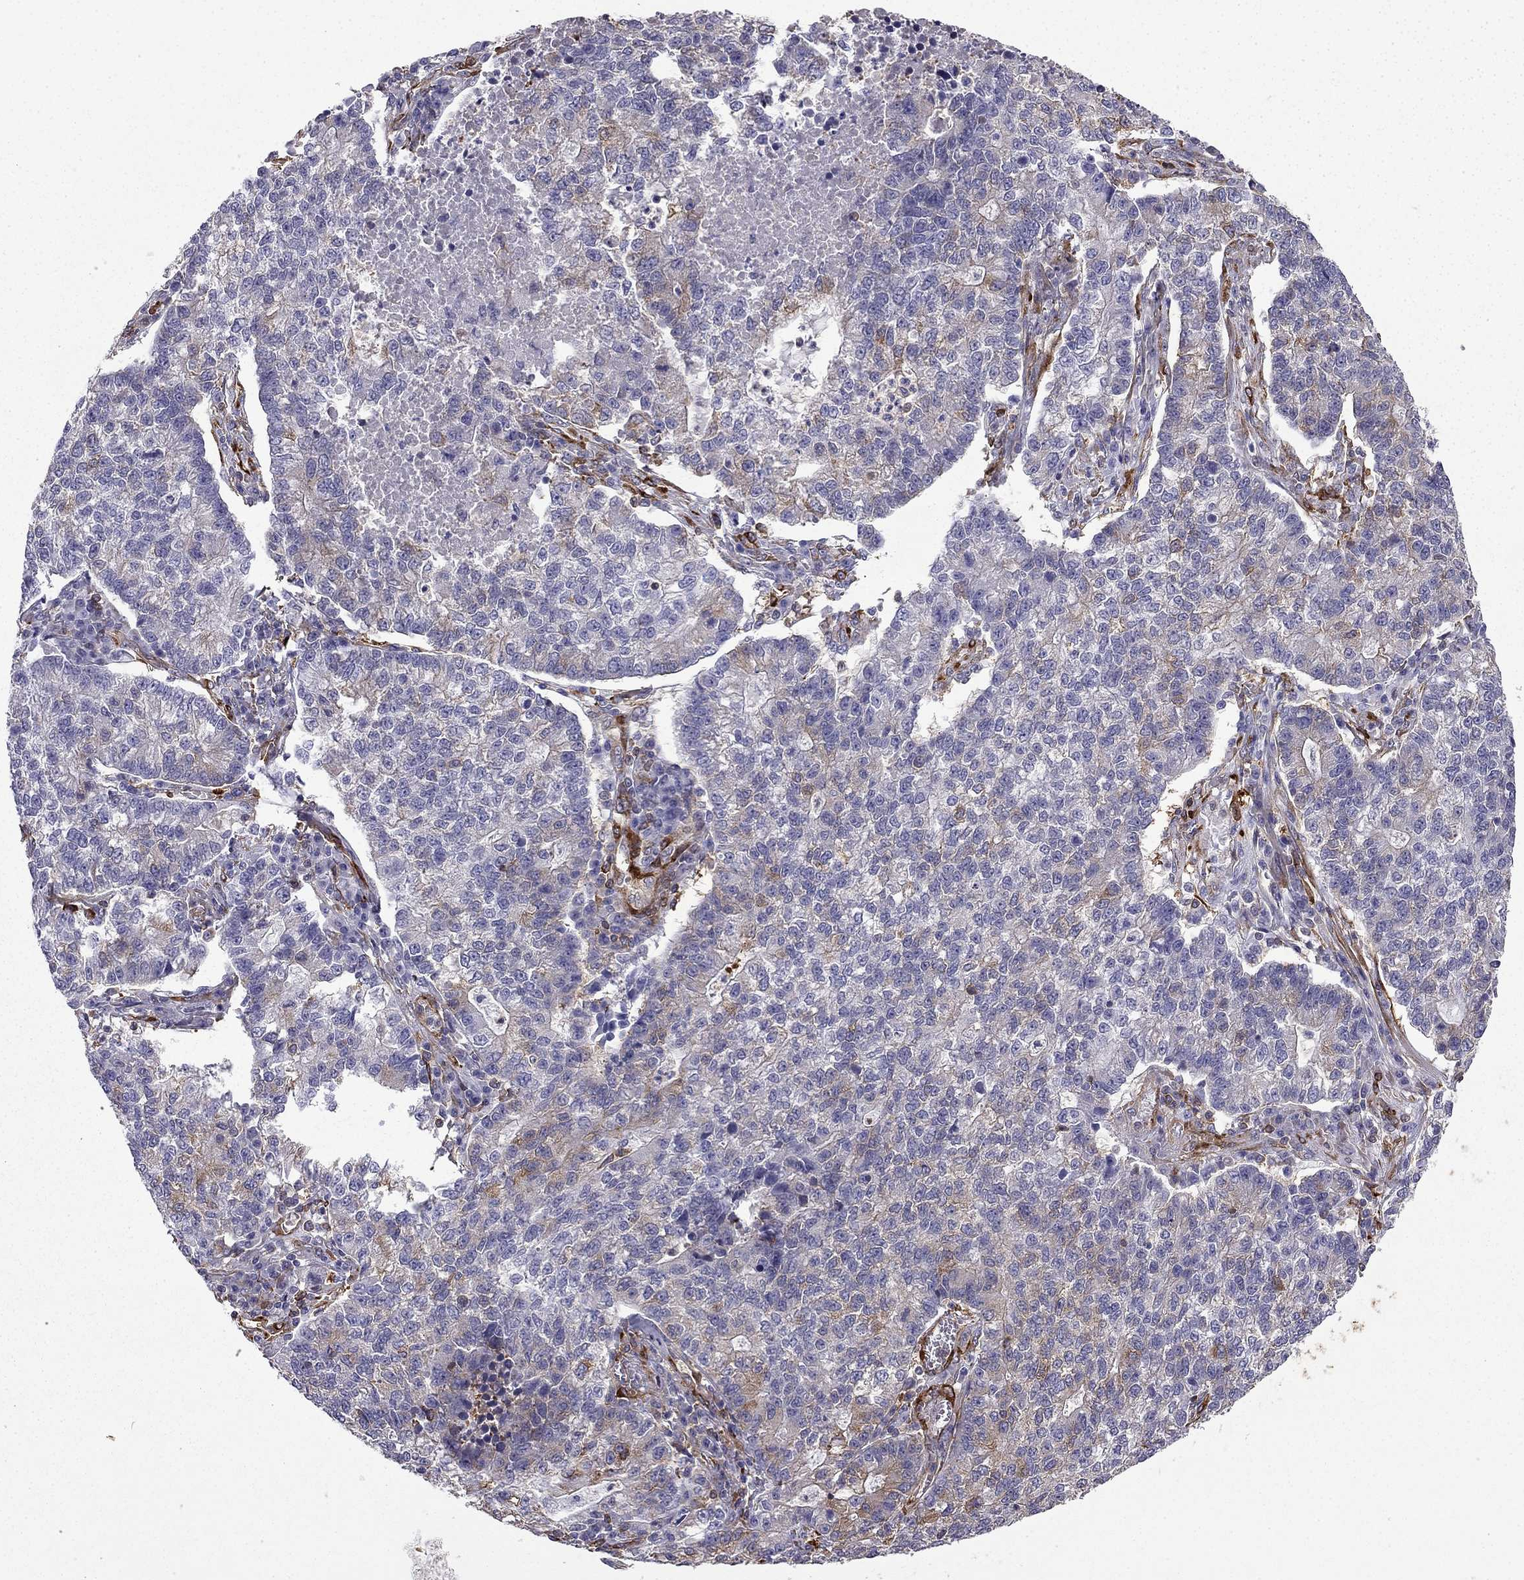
{"staining": {"intensity": "moderate", "quantity": ">75%", "location": "cytoplasmic/membranous"}, "tissue": "lung cancer", "cell_type": "Tumor cells", "image_type": "cancer", "snomed": [{"axis": "morphology", "description": "Adenocarcinoma, NOS"}, {"axis": "topography", "description": "Lung"}], "caption": "Protein expression analysis of human lung adenocarcinoma reveals moderate cytoplasmic/membranous expression in approximately >75% of tumor cells.", "gene": "MAP4", "patient": {"sex": "male", "age": 57}}